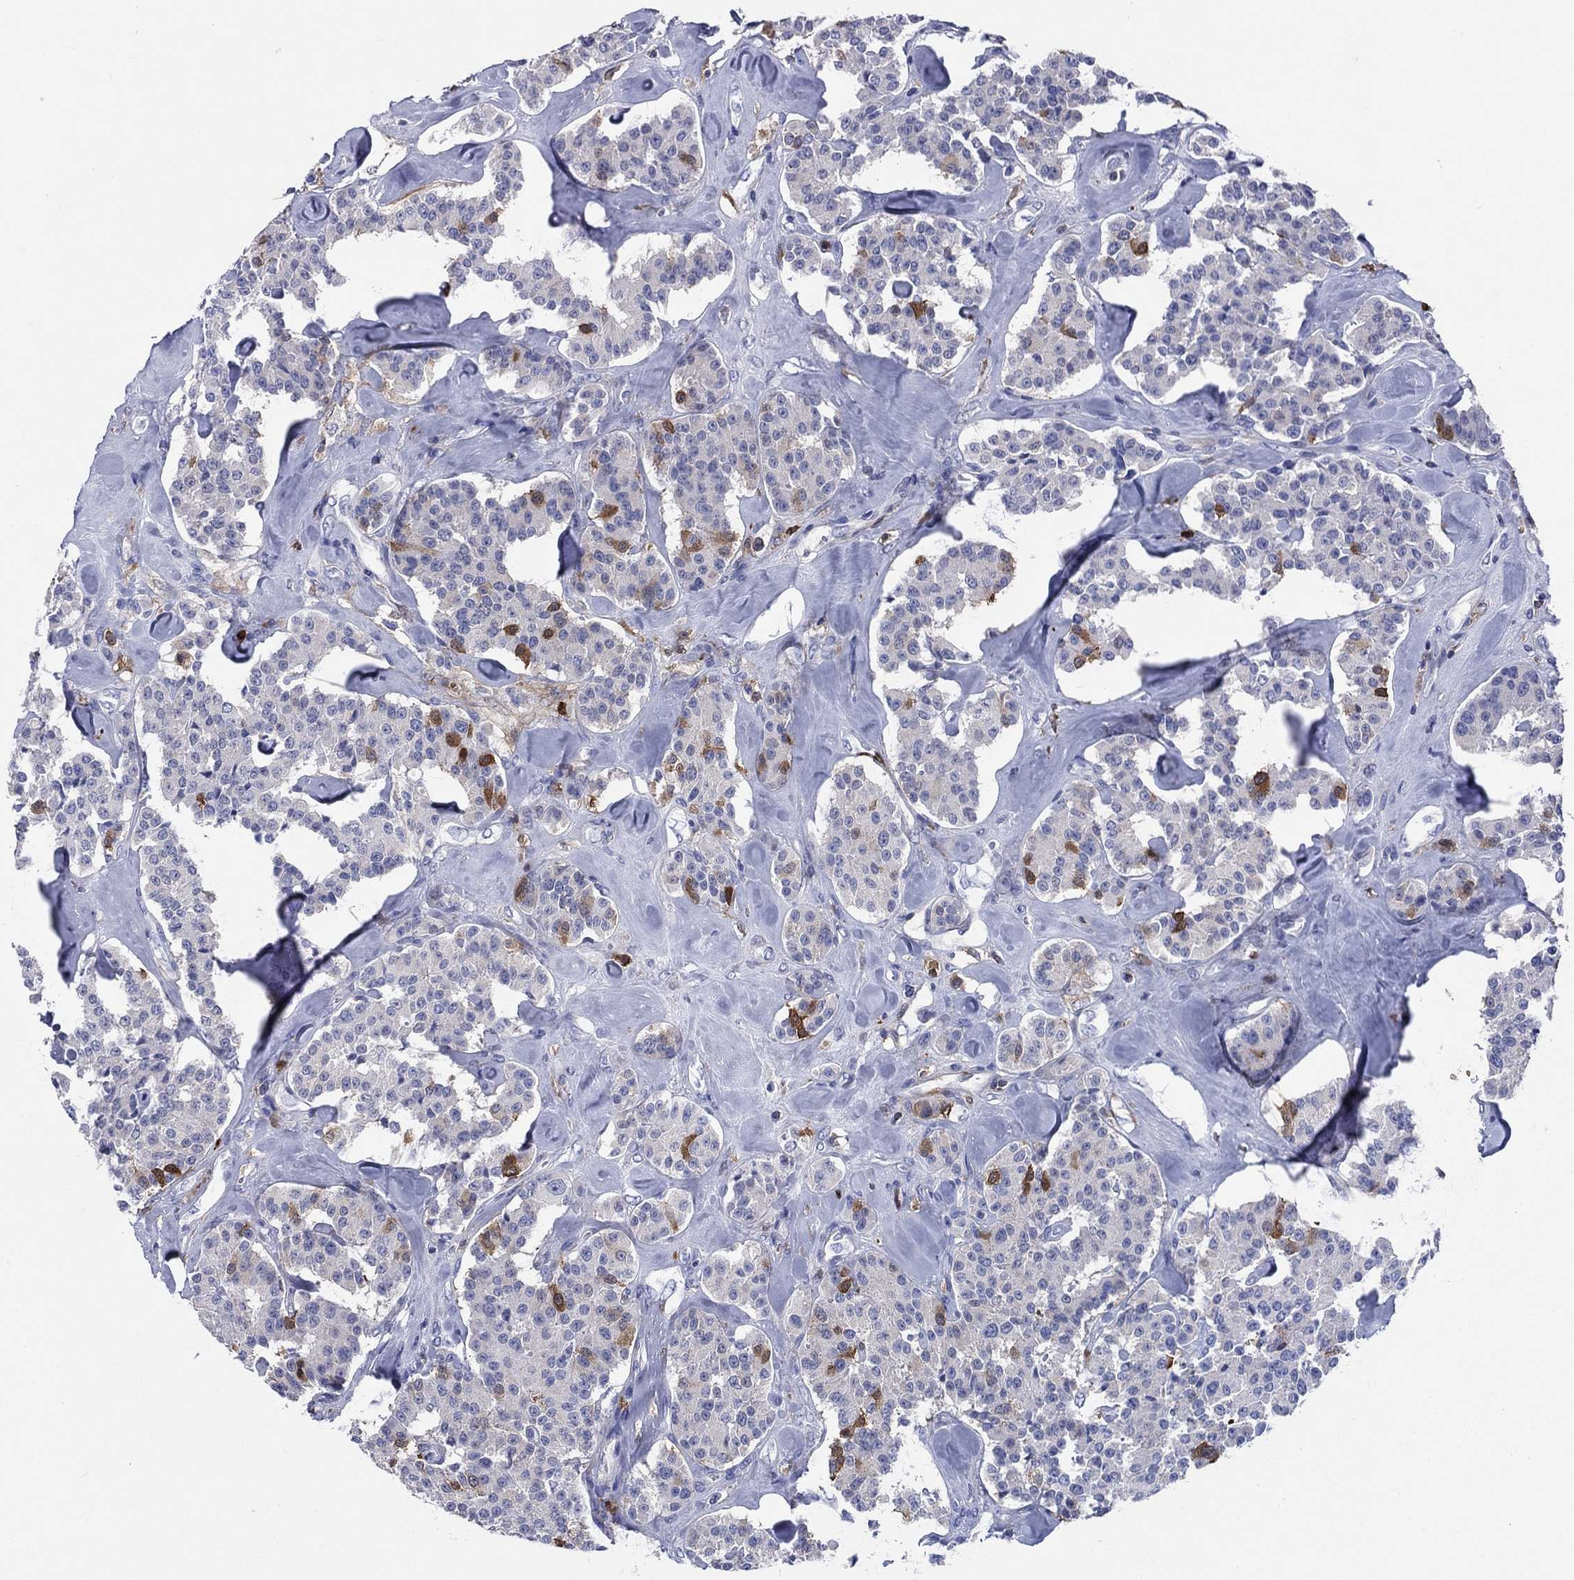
{"staining": {"intensity": "moderate", "quantity": "<25%", "location": "cytoplasmic/membranous"}, "tissue": "carcinoid", "cell_type": "Tumor cells", "image_type": "cancer", "snomed": [{"axis": "morphology", "description": "Carcinoid, malignant, NOS"}, {"axis": "topography", "description": "Pancreas"}], "caption": "Immunohistochemistry (IHC) micrograph of carcinoid stained for a protein (brown), which reveals low levels of moderate cytoplasmic/membranous positivity in approximately <25% of tumor cells.", "gene": "STMN1", "patient": {"sex": "male", "age": 41}}